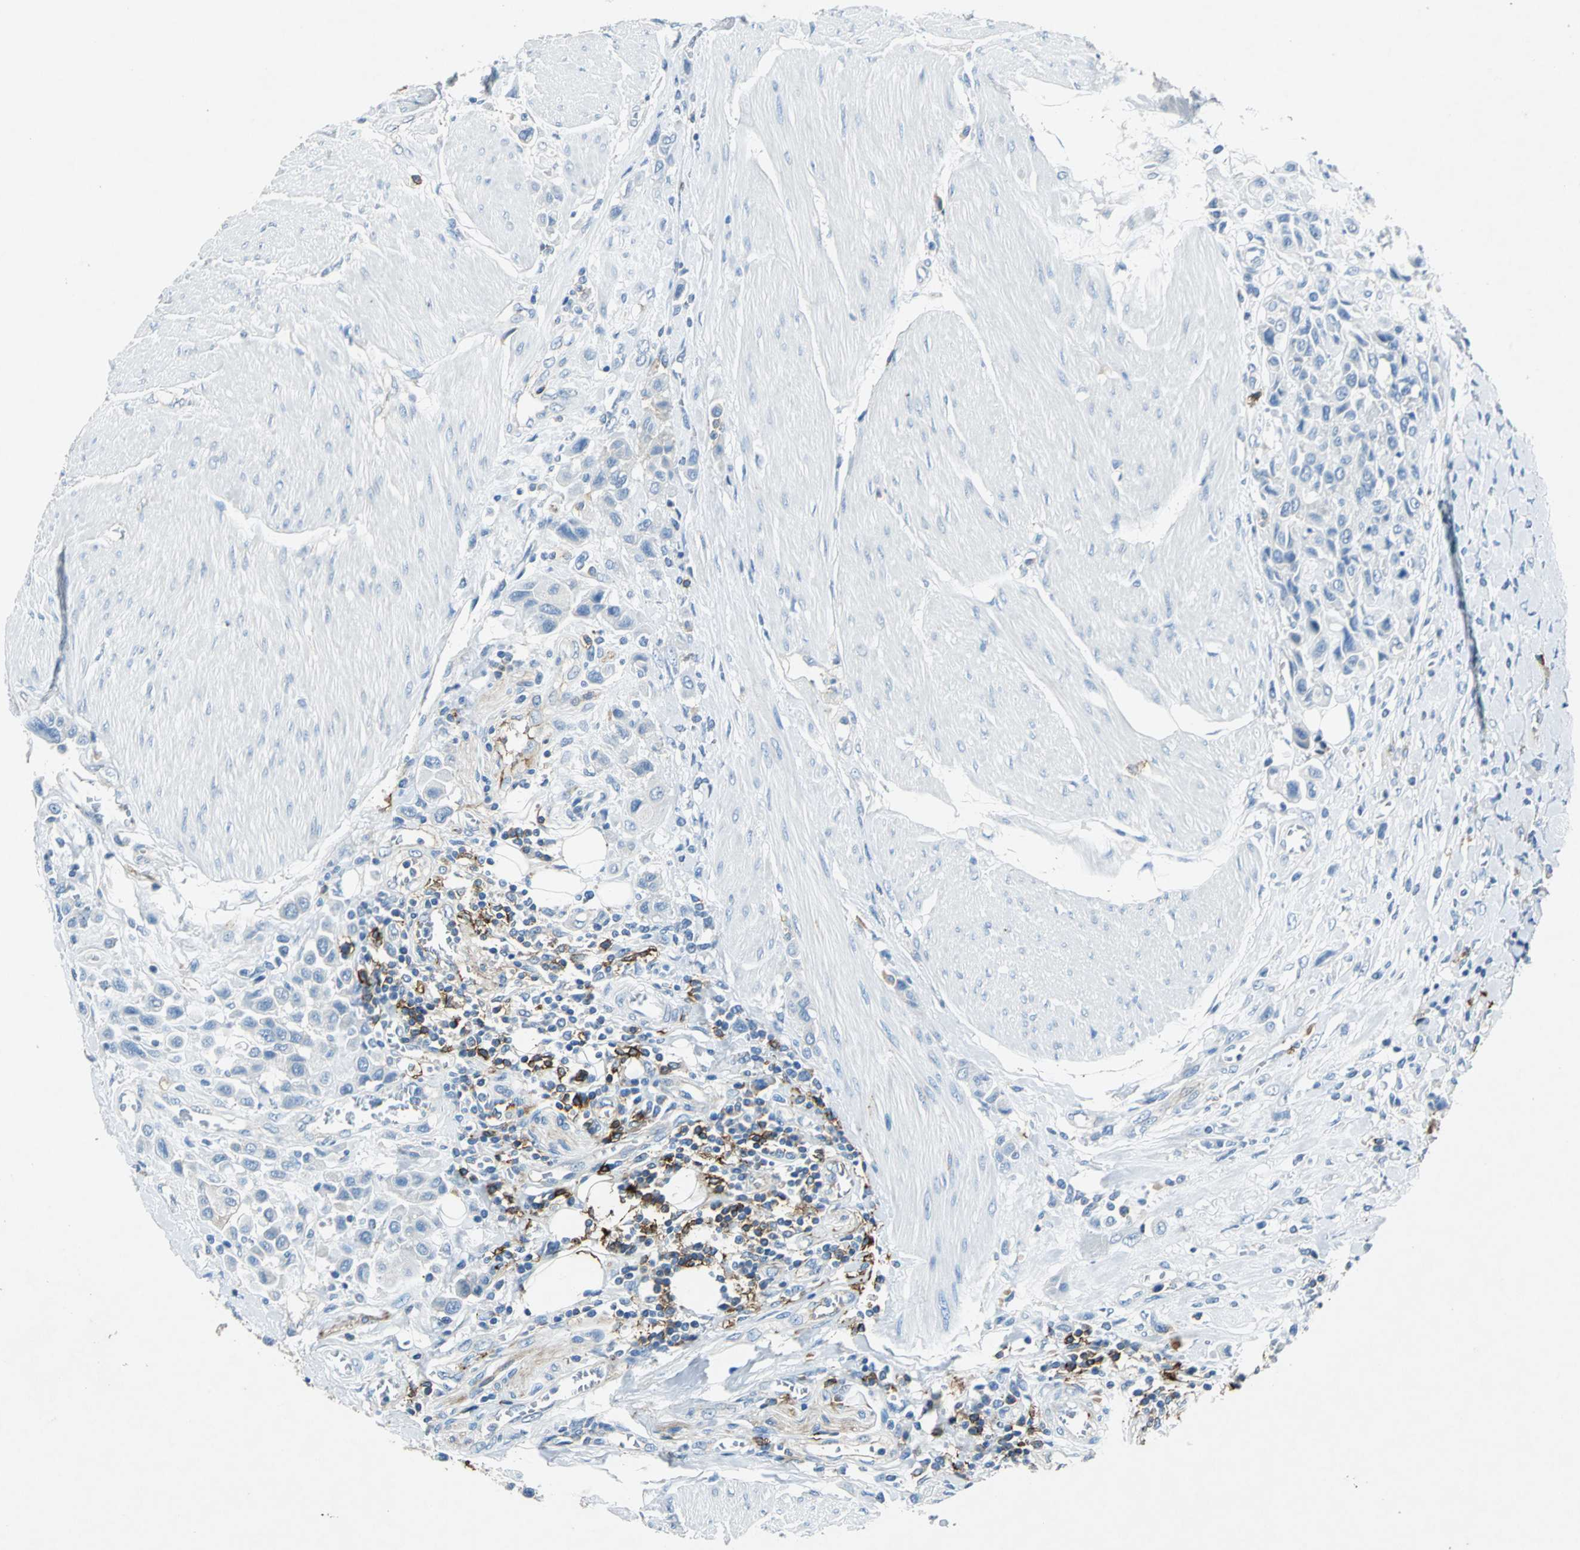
{"staining": {"intensity": "negative", "quantity": "none", "location": "none"}, "tissue": "urothelial cancer", "cell_type": "Tumor cells", "image_type": "cancer", "snomed": [{"axis": "morphology", "description": "Urothelial carcinoma, High grade"}, {"axis": "topography", "description": "Urinary bladder"}], "caption": "Immunohistochemical staining of urothelial cancer exhibits no significant positivity in tumor cells.", "gene": "RPS13", "patient": {"sex": "male", "age": 50}}